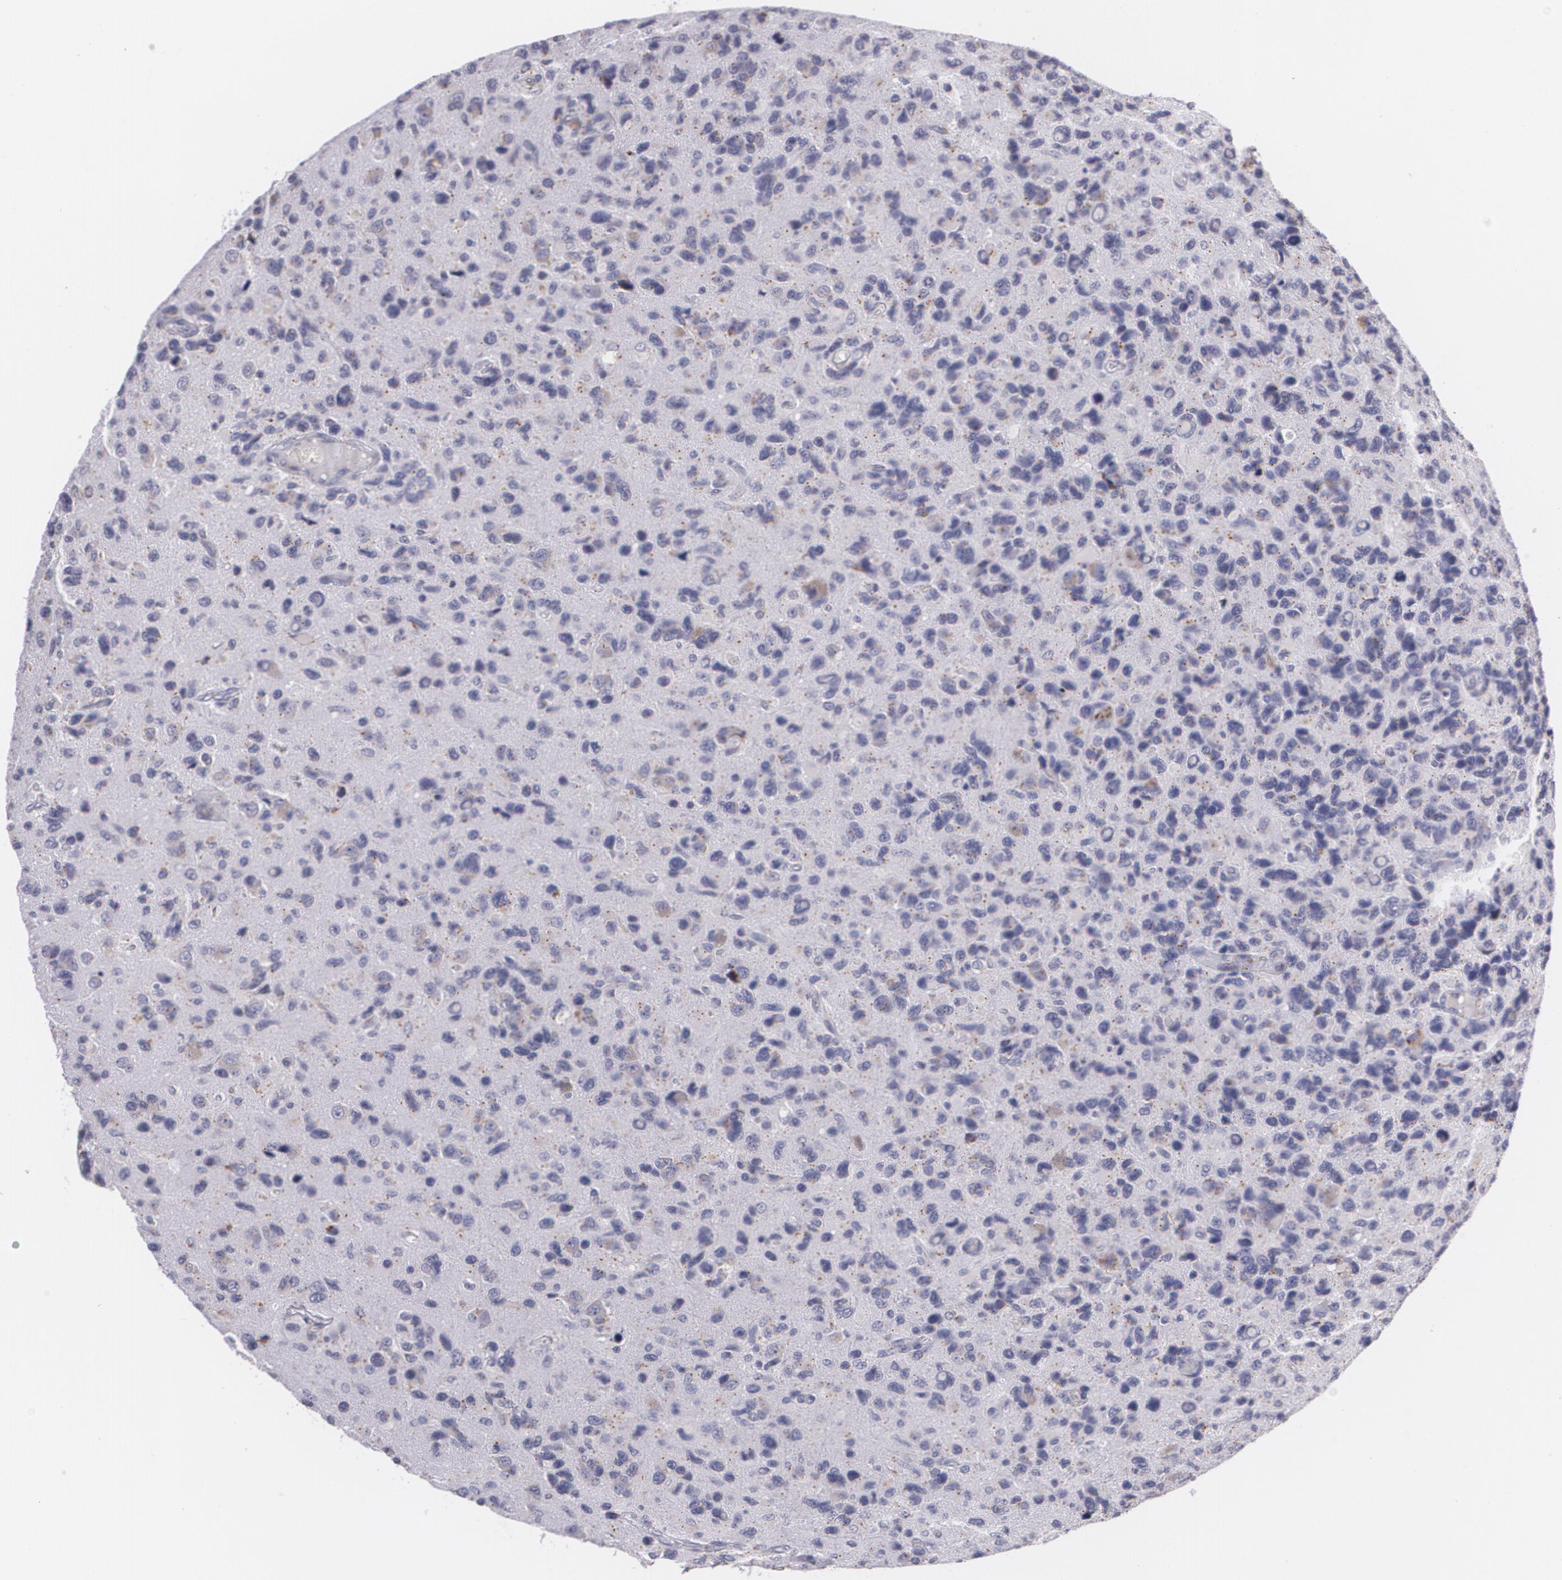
{"staining": {"intensity": "weak", "quantity": ">75%", "location": "cytoplasmic/membranous"}, "tissue": "glioma", "cell_type": "Tumor cells", "image_type": "cancer", "snomed": [{"axis": "morphology", "description": "Glioma, malignant, High grade"}, {"axis": "topography", "description": "Brain"}], "caption": "IHC staining of malignant high-grade glioma, which demonstrates low levels of weak cytoplasmic/membranous positivity in about >75% of tumor cells indicating weak cytoplasmic/membranous protein expression. The staining was performed using DAB (3,3'-diaminobenzidine) (brown) for protein detection and nuclei were counterstained in hematoxylin (blue).", "gene": "CILK1", "patient": {"sex": "male", "age": 77}}